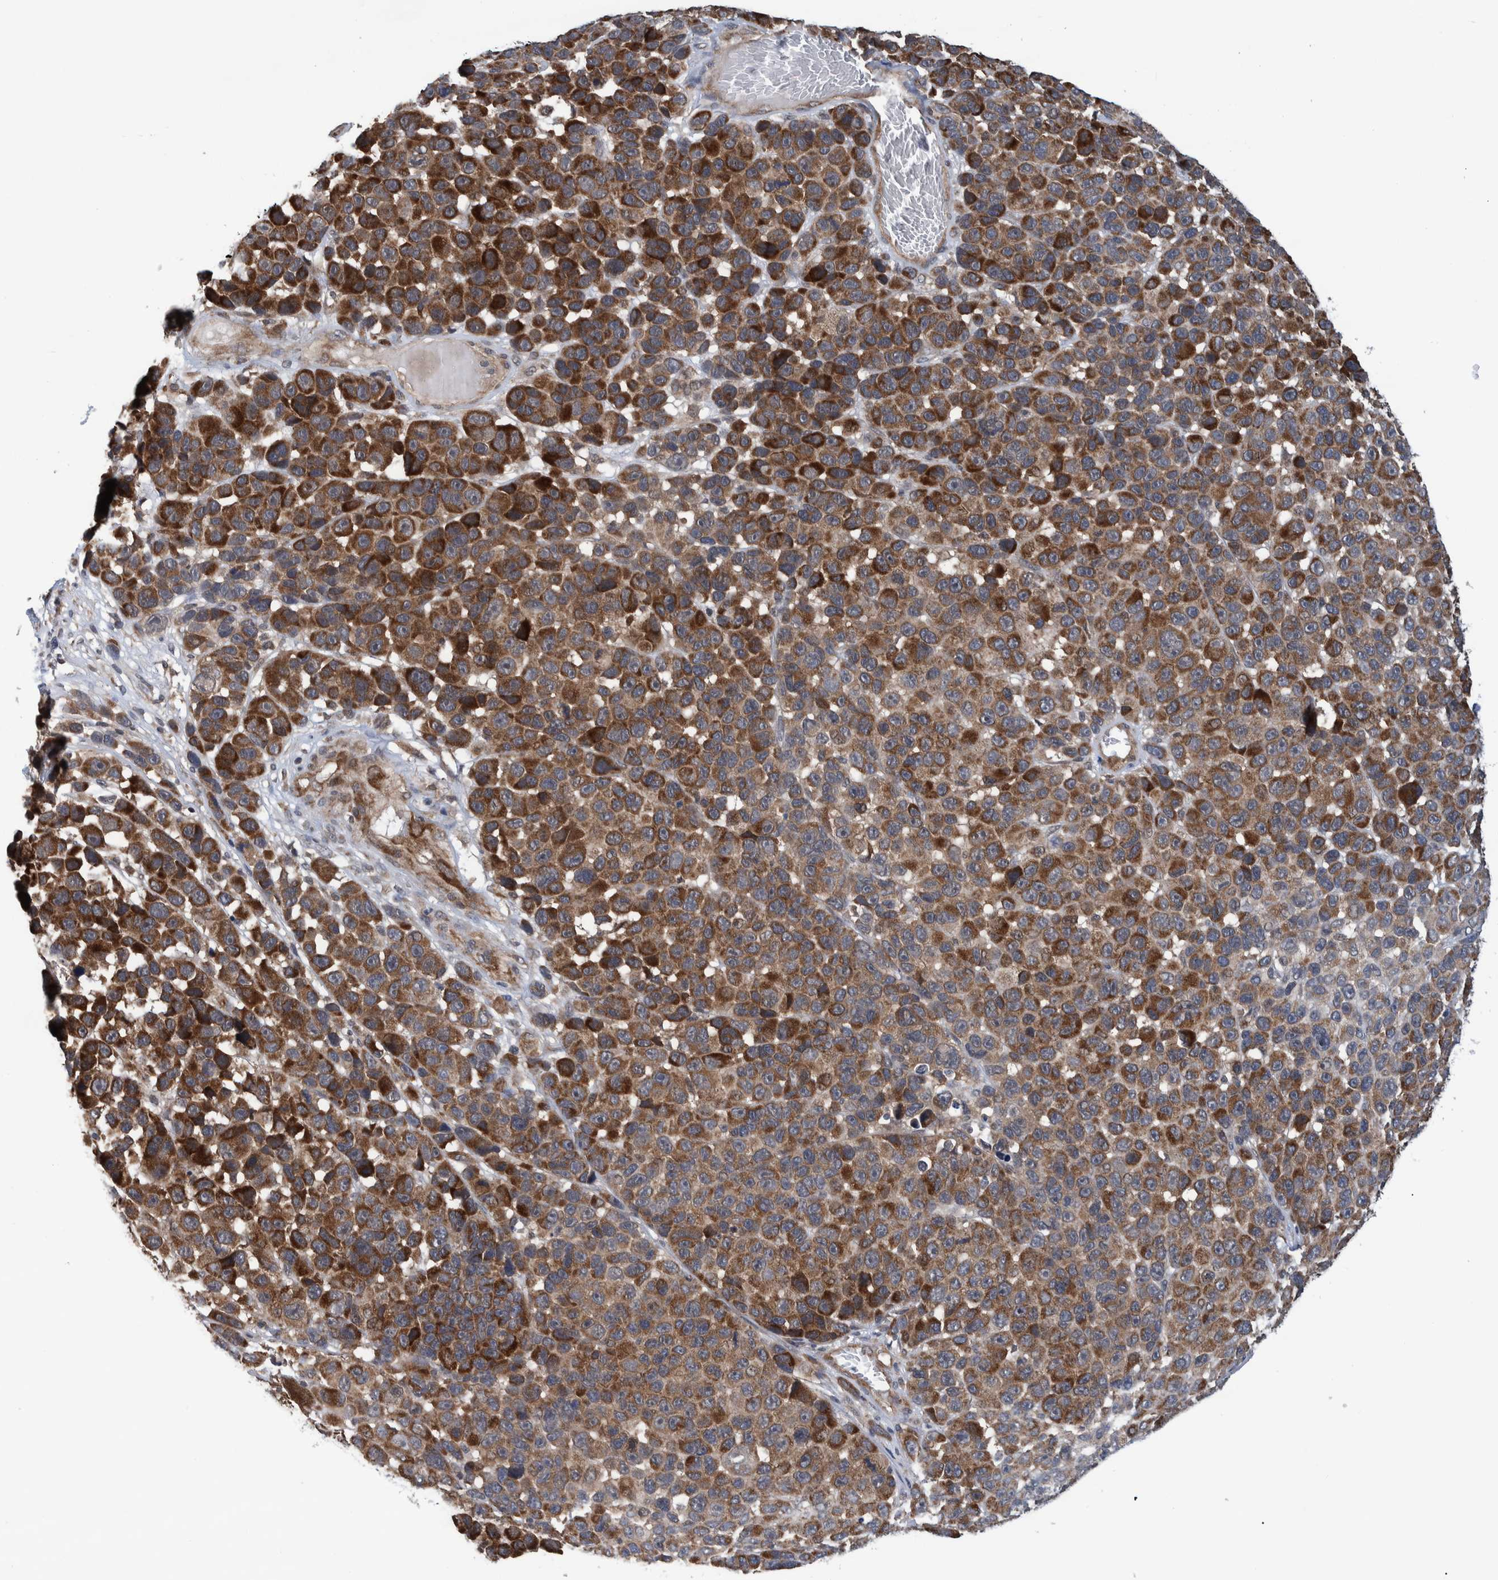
{"staining": {"intensity": "strong", "quantity": ">75%", "location": "cytoplasmic/membranous"}, "tissue": "melanoma", "cell_type": "Tumor cells", "image_type": "cancer", "snomed": [{"axis": "morphology", "description": "Malignant melanoma, NOS"}, {"axis": "topography", "description": "Skin"}], "caption": "Immunohistochemical staining of human malignant melanoma demonstrates strong cytoplasmic/membranous protein staining in about >75% of tumor cells. Nuclei are stained in blue.", "gene": "MRPS7", "patient": {"sex": "male", "age": 53}}